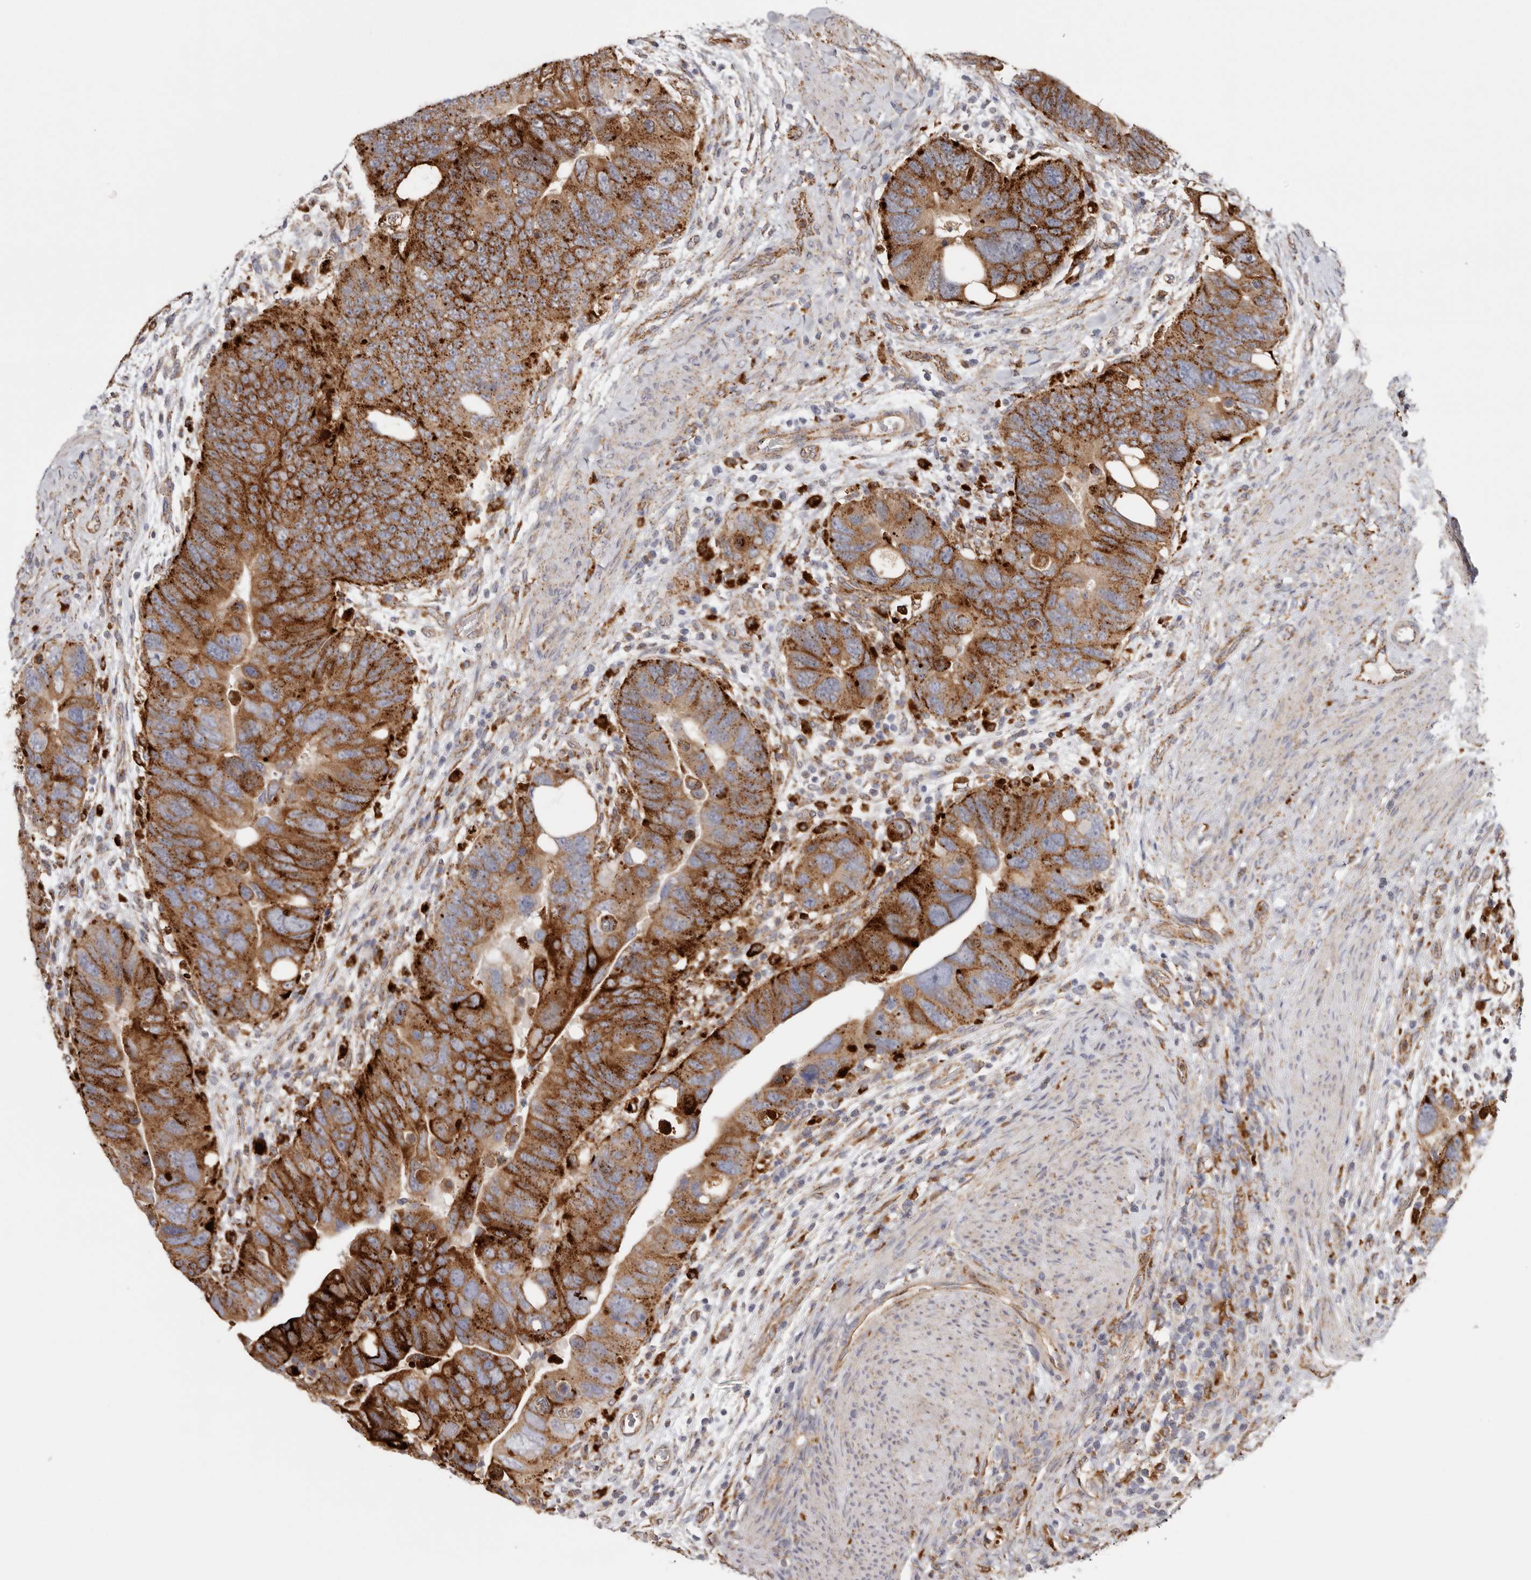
{"staining": {"intensity": "strong", "quantity": ">75%", "location": "cytoplasmic/membranous"}, "tissue": "colorectal cancer", "cell_type": "Tumor cells", "image_type": "cancer", "snomed": [{"axis": "morphology", "description": "Adenocarcinoma, NOS"}, {"axis": "topography", "description": "Rectum"}], "caption": "Tumor cells display high levels of strong cytoplasmic/membranous expression in approximately >75% of cells in colorectal cancer.", "gene": "GRN", "patient": {"sex": "male", "age": 59}}